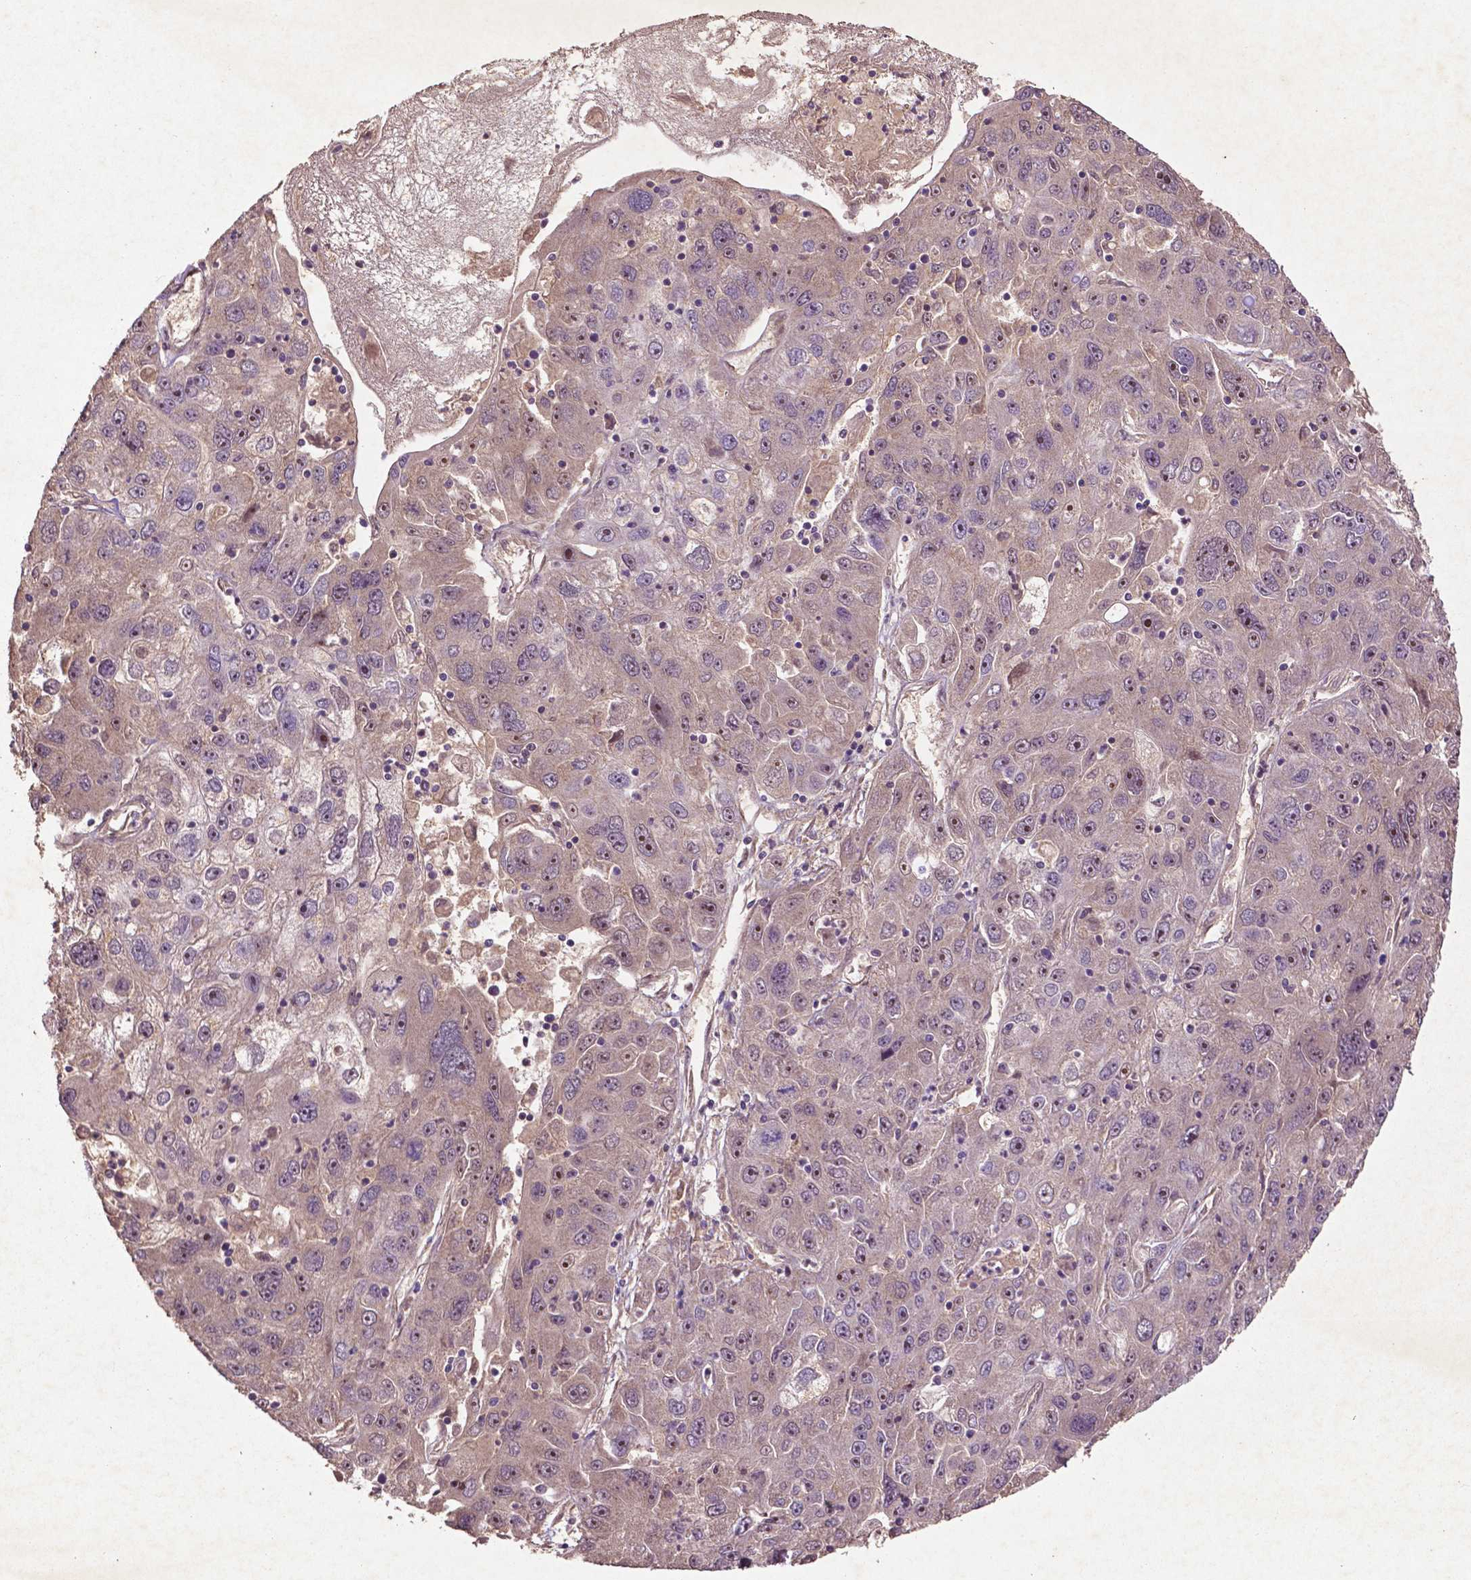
{"staining": {"intensity": "weak", "quantity": ">75%", "location": "cytoplasmic/membranous"}, "tissue": "stomach cancer", "cell_type": "Tumor cells", "image_type": "cancer", "snomed": [{"axis": "morphology", "description": "Adenocarcinoma, NOS"}, {"axis": "topography", "description": "Stomach"}], "caption": "The histopathology image demonstrates staining of adenocarcinoma (stomach), revealing weak cytoplasmic/membranous protein expression (brown color) within tumor cells.", "gene": "COQ2", "patient": {"sex": "male", "age": 56}}